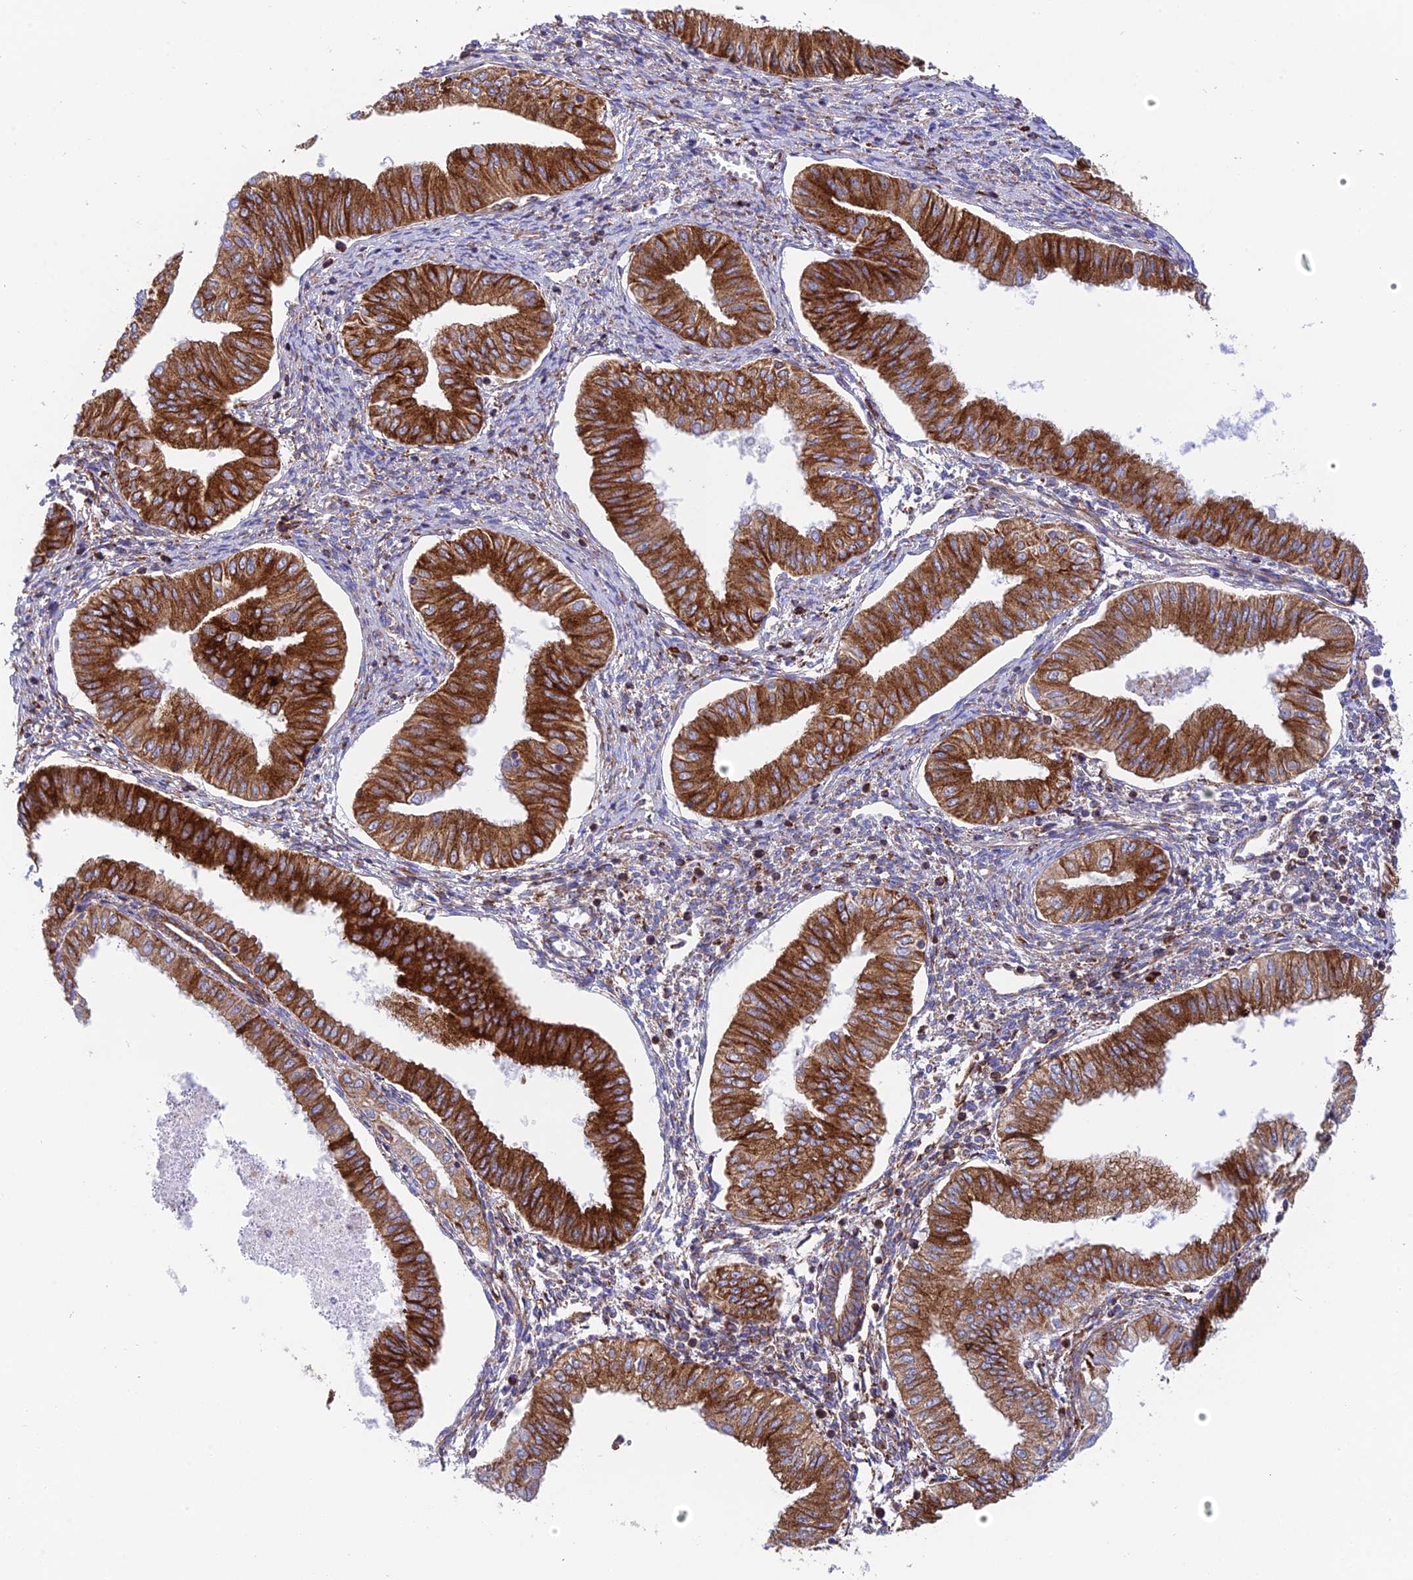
{"staining": {"intensity": "strong", "quantity": ">75%", "location": "cytoplasmic/membranous"}, "tissue": "endometrial cancer", "cell_type": "Tumor cells", "image_type": "cancer", "snomed": [{"axis": "morphology", "description": "Normal tissue, NOS"}, {"axis": "morphology", "description": "Adenocarcinoma, NOS"}, {"axis": "topography", "description": "Endometrium"}], "caption": "DAB immunohistochemical staining of adenocarcinoma (endometrial) demonstrates strong cytoplasmic/membranous protein expression in about >75% of tumor cells. Ihc stains the protein in brown and the nuclei are stained blue.", "gene": "TUBGCP6", "patient": {"sex": "female", "age": 53}}